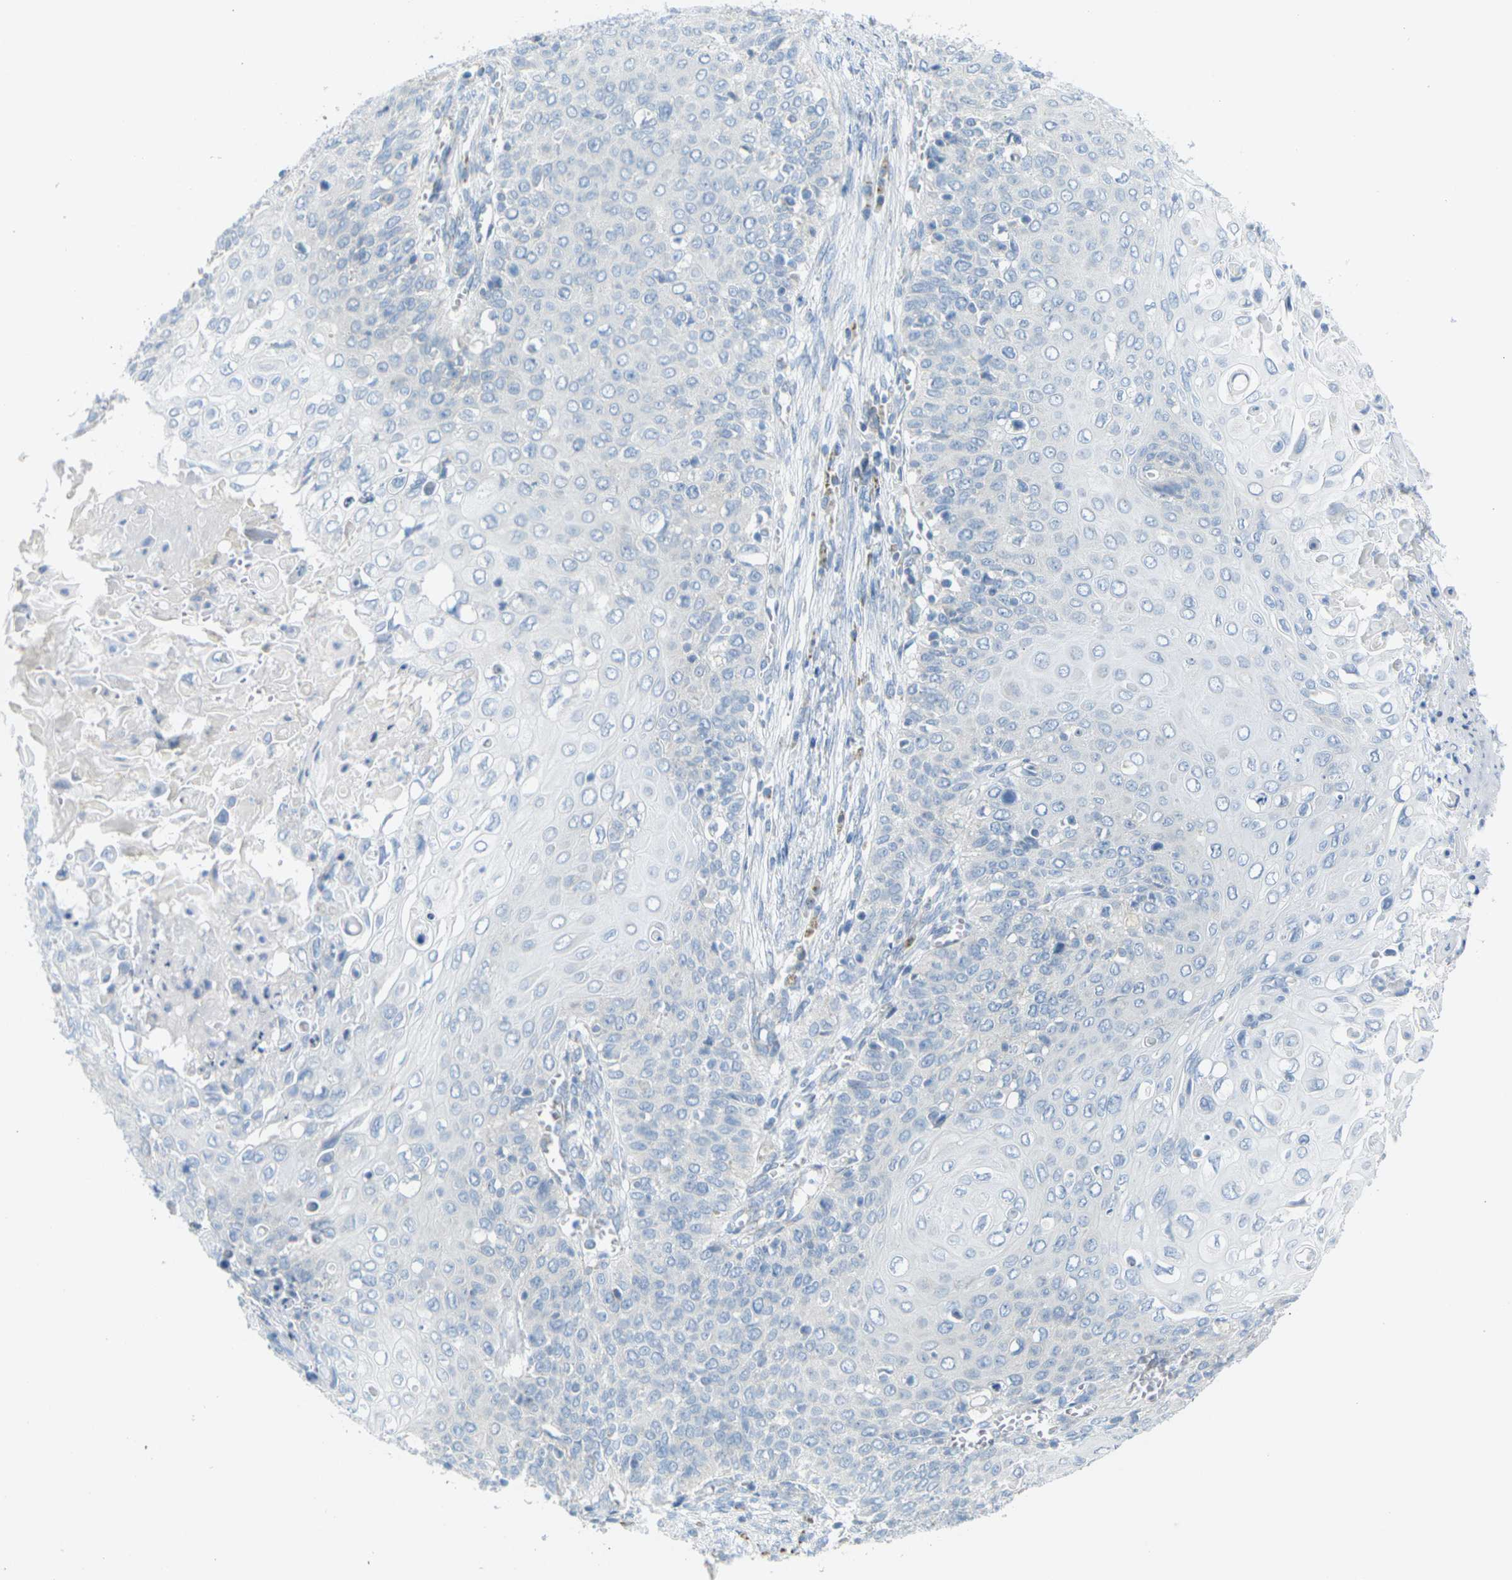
{"staining": {"intensity": "negative", "quantity": "none", "location": "none"}, "tissue": "cervical cancer", "cell_type": "Tumor cells", "image_type": "cancer", "snomed": [{"axis": "morphology", "description": "Squamous cell carcinoma, NOS"}, {"axis": "topography", "description": "Cervix"}], "caption": "IHC micrograph of cervical squamous cell carcinoma stained for a protein (brown), which exhibits no expression in tumor cells.", "gene": "PARD6B", "patient": {"sex": "female", "age": 39}}